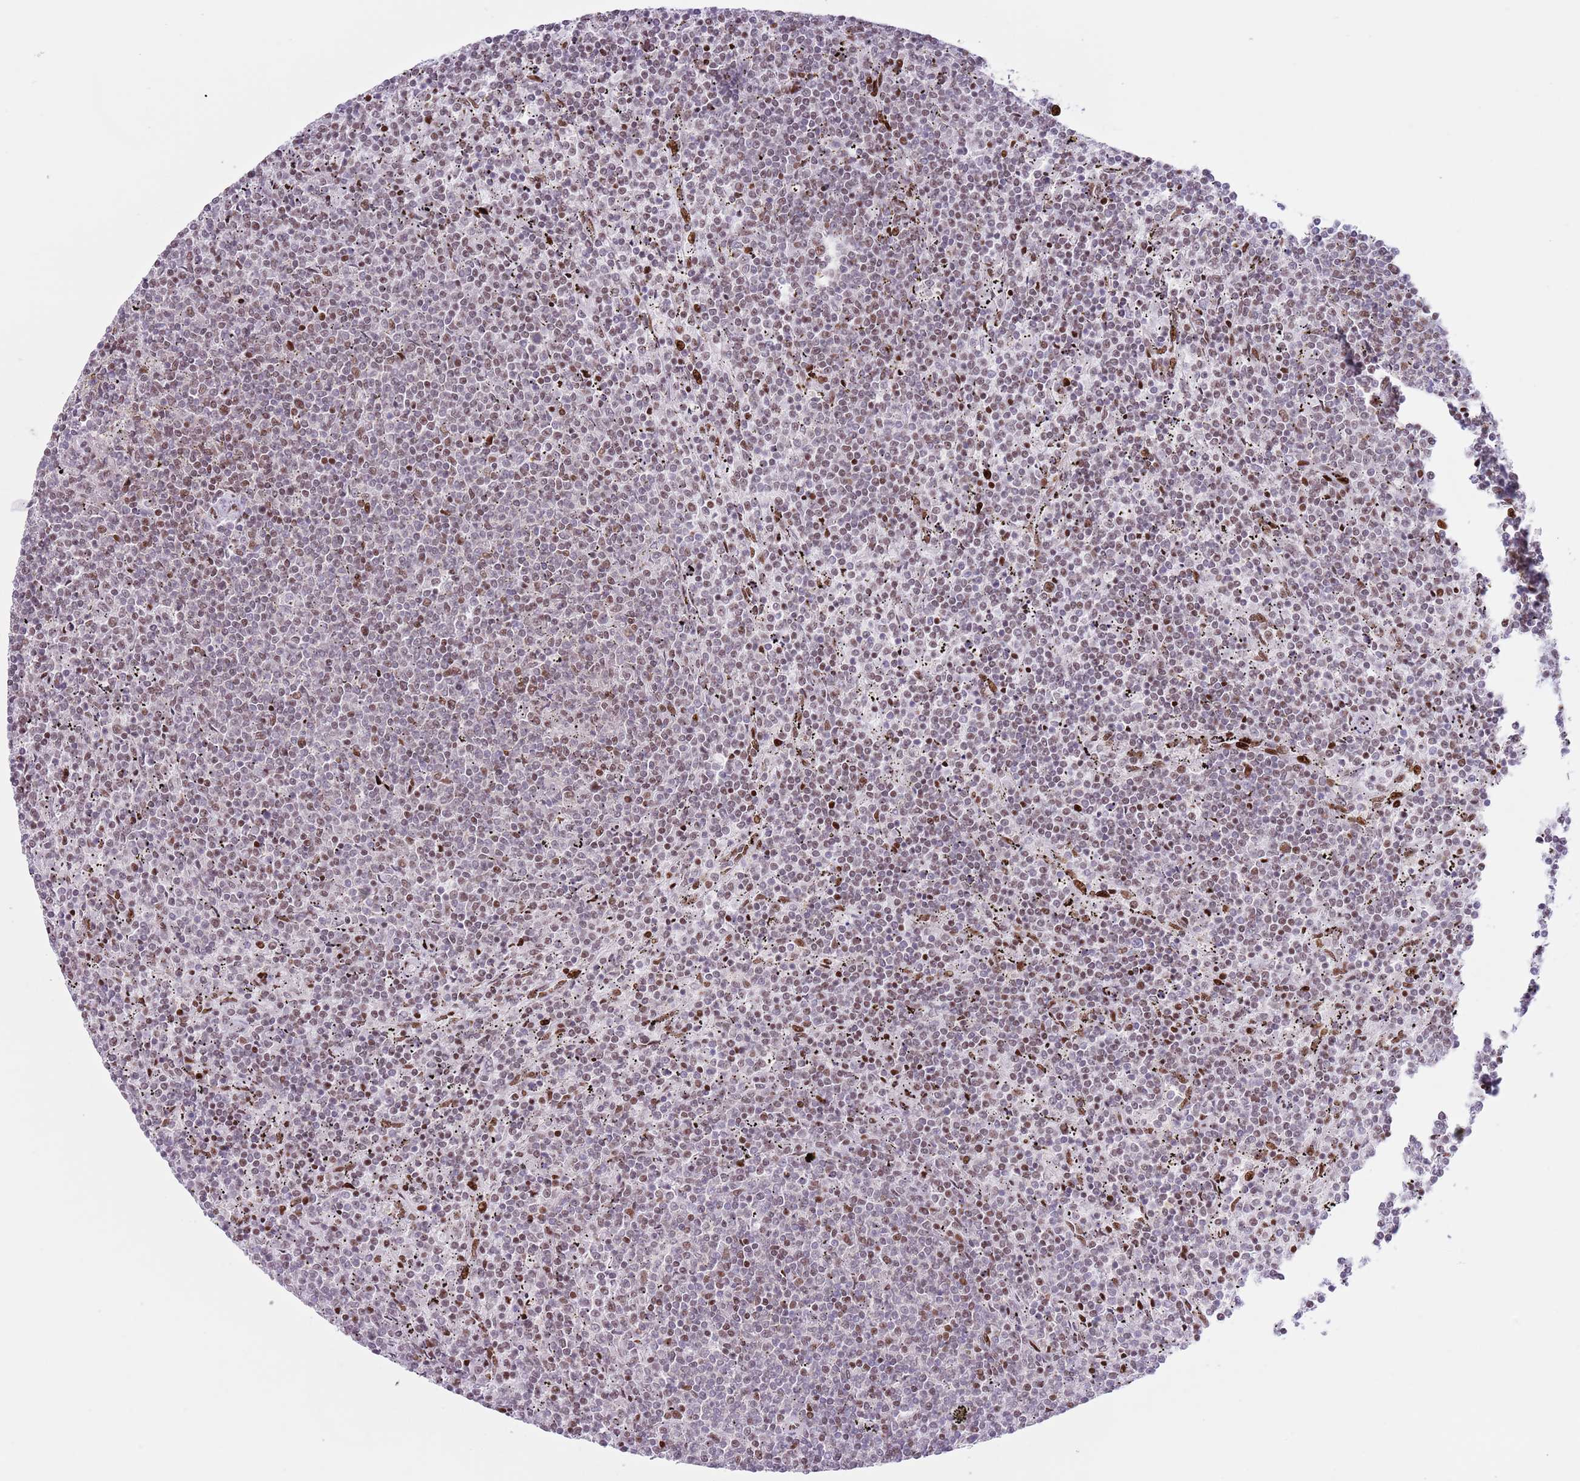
{"staining": {"intensity": "moderate", "quantity": "25%-75%", "location": "nuclear"}, "tissue": "lymphoma", "cell_type": "Tumor cells", "image_type": "cancer", "snomed": [{"axis": "morphology", "description": "Malignant lymphoma, non-Hodgkin's type, Low grade"}, {"axis": "topography", "description": "Spleen"}], "caption": "This is an image of immunohistochemistry staining of lymphoma, which shows moderate staining in the nuclear of tumor cells.", "gene": "MFSD10", "patient": {"sex": "female", "age": 50}}